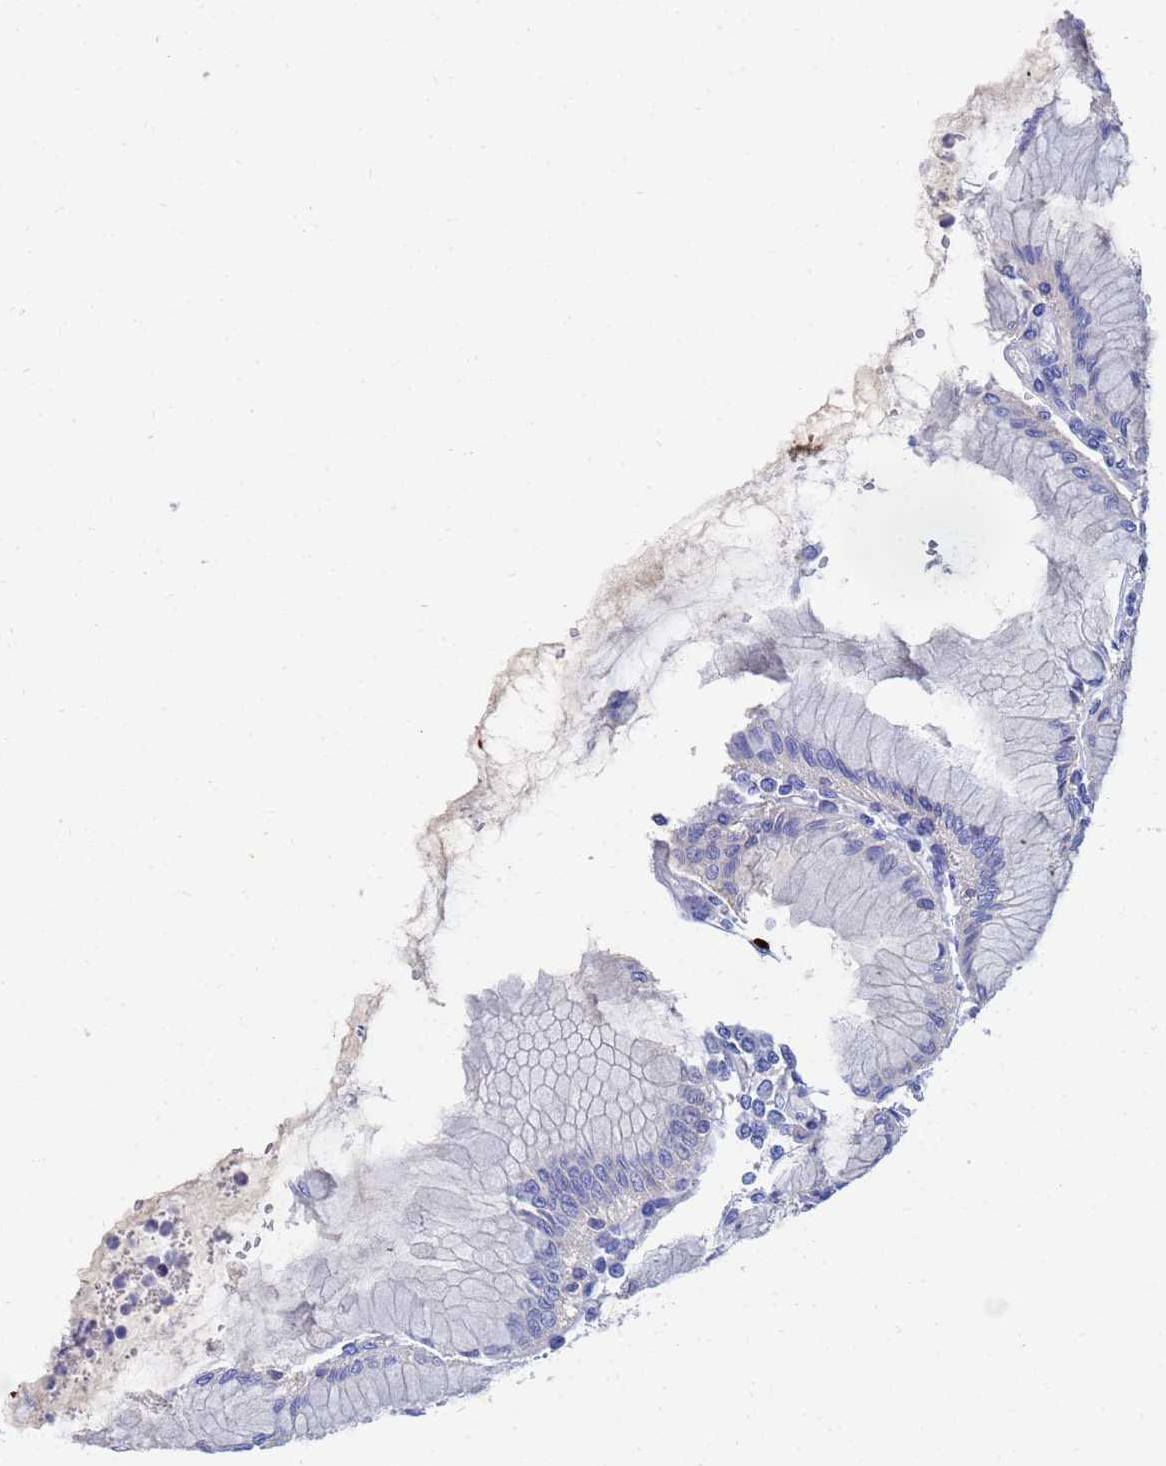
{"staining": {"intensity": "strong", "quantity": "<25%", "location": "cytoplasmic/membranous"}, "tissue": "stomach", "cell_type": "Glandular cells", "image_type": "normal", "snomed": [{"axis": "morphology", "description": "Normal tissue, NOS"}, {"axis": "topography", "description": "Stomach"}], "caption": "This image shows immunohistochemistry staining of normal stomach, with medium strong cytoplasmic/membranous expression in approximately <25% of glandular cells.", "gene": "GCHFR", "patient": {"sex": "female", "age": 57}}